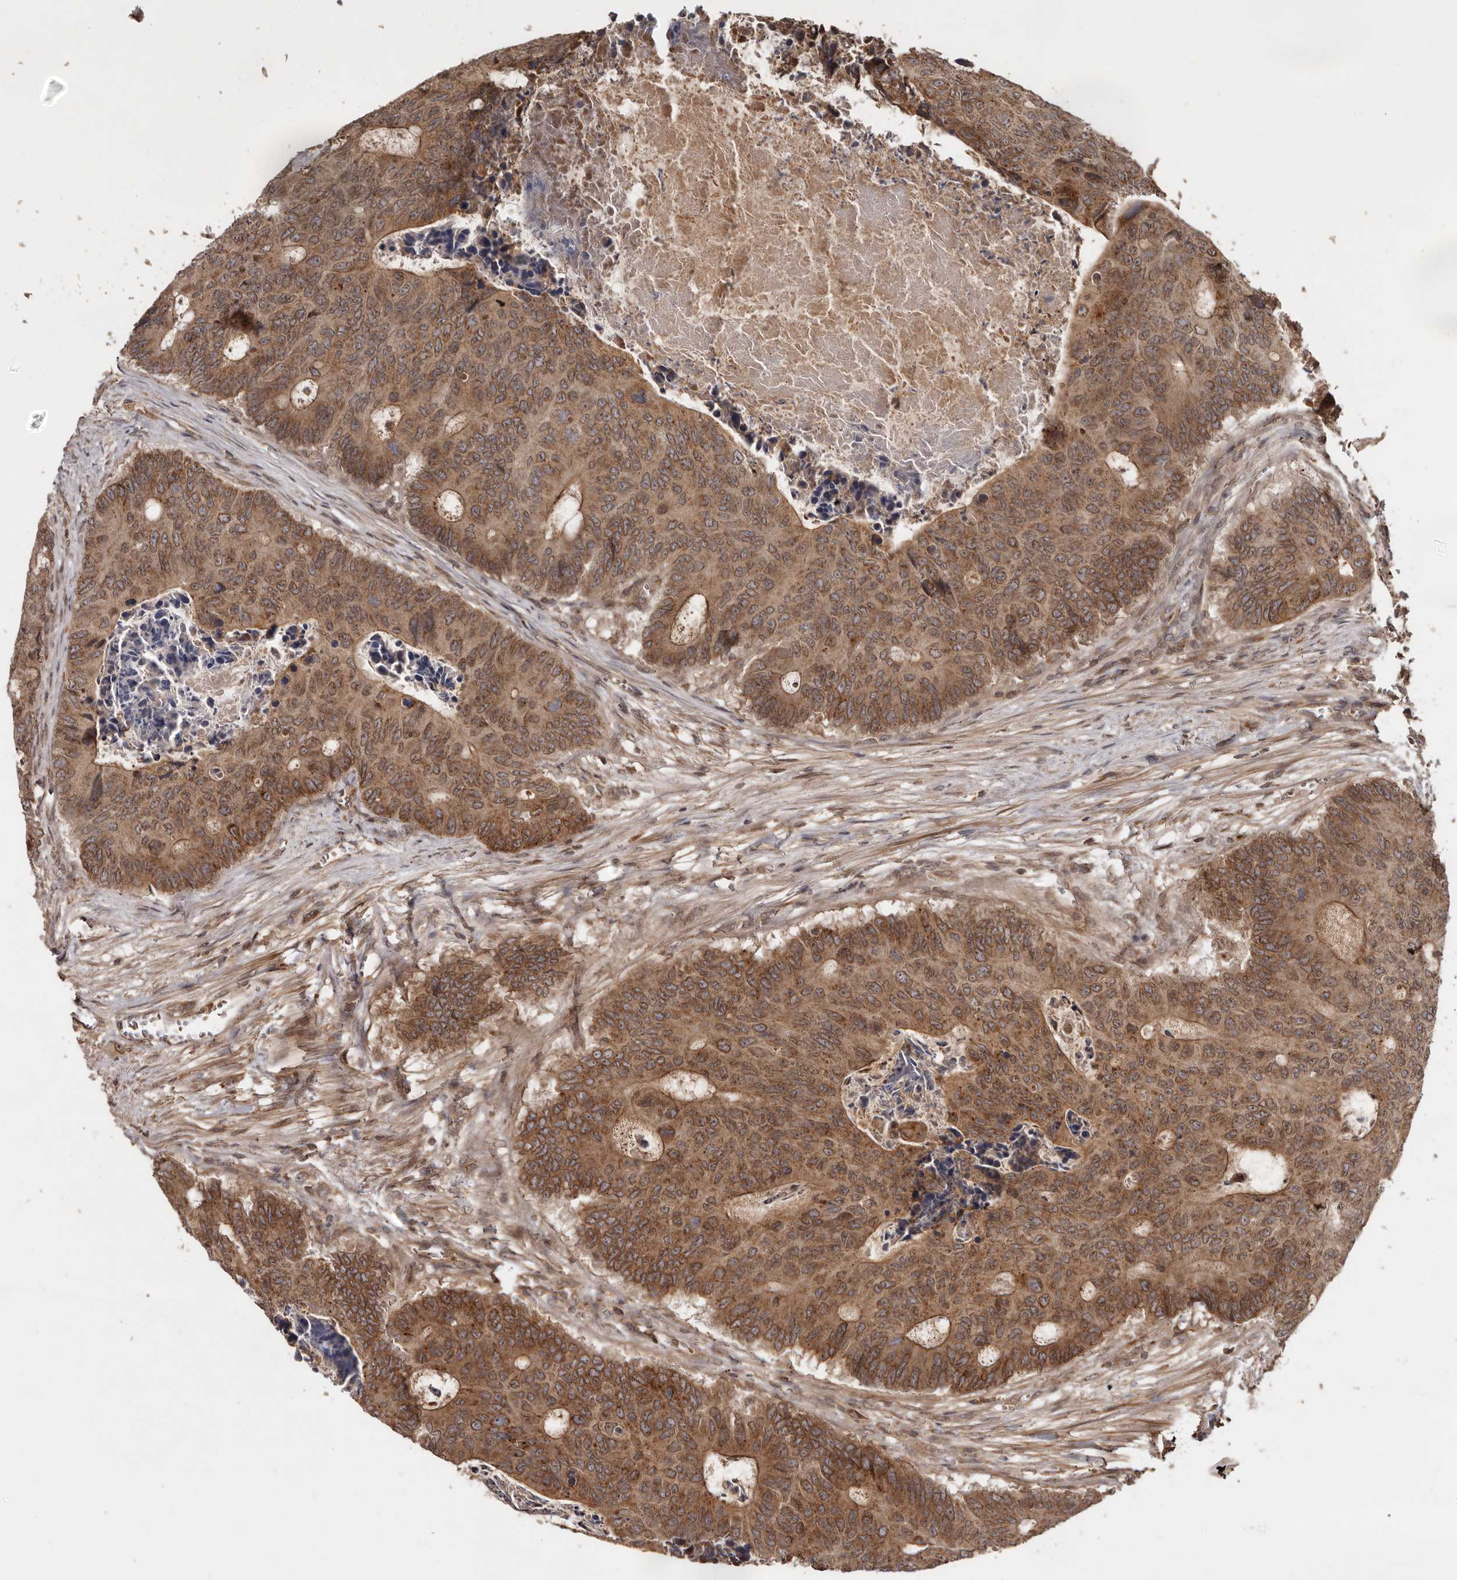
{"staining": {"intensity": "moderate", "quantity": ">75%", "location": "cytoplasmic/membranous"}, "tissue": "colorectal cancer", "cell_type": "Tumor cells", "image_type": "cancer", "snomed": [{"axis": "morphology", "description": "Adenocarcinoma, NOS"}, {"axis": "topography", "description": "Colon"}], "caption": "Protein analysis of colorectal cancer tissue exhibits moderate cytoplasmic/membranous staining in approximately >75% of tumor cells. (DAB IHC with brightfield microscopy, high magnification).", "gene": "STK36", "patient": {"sex": "male", "age": 87}}